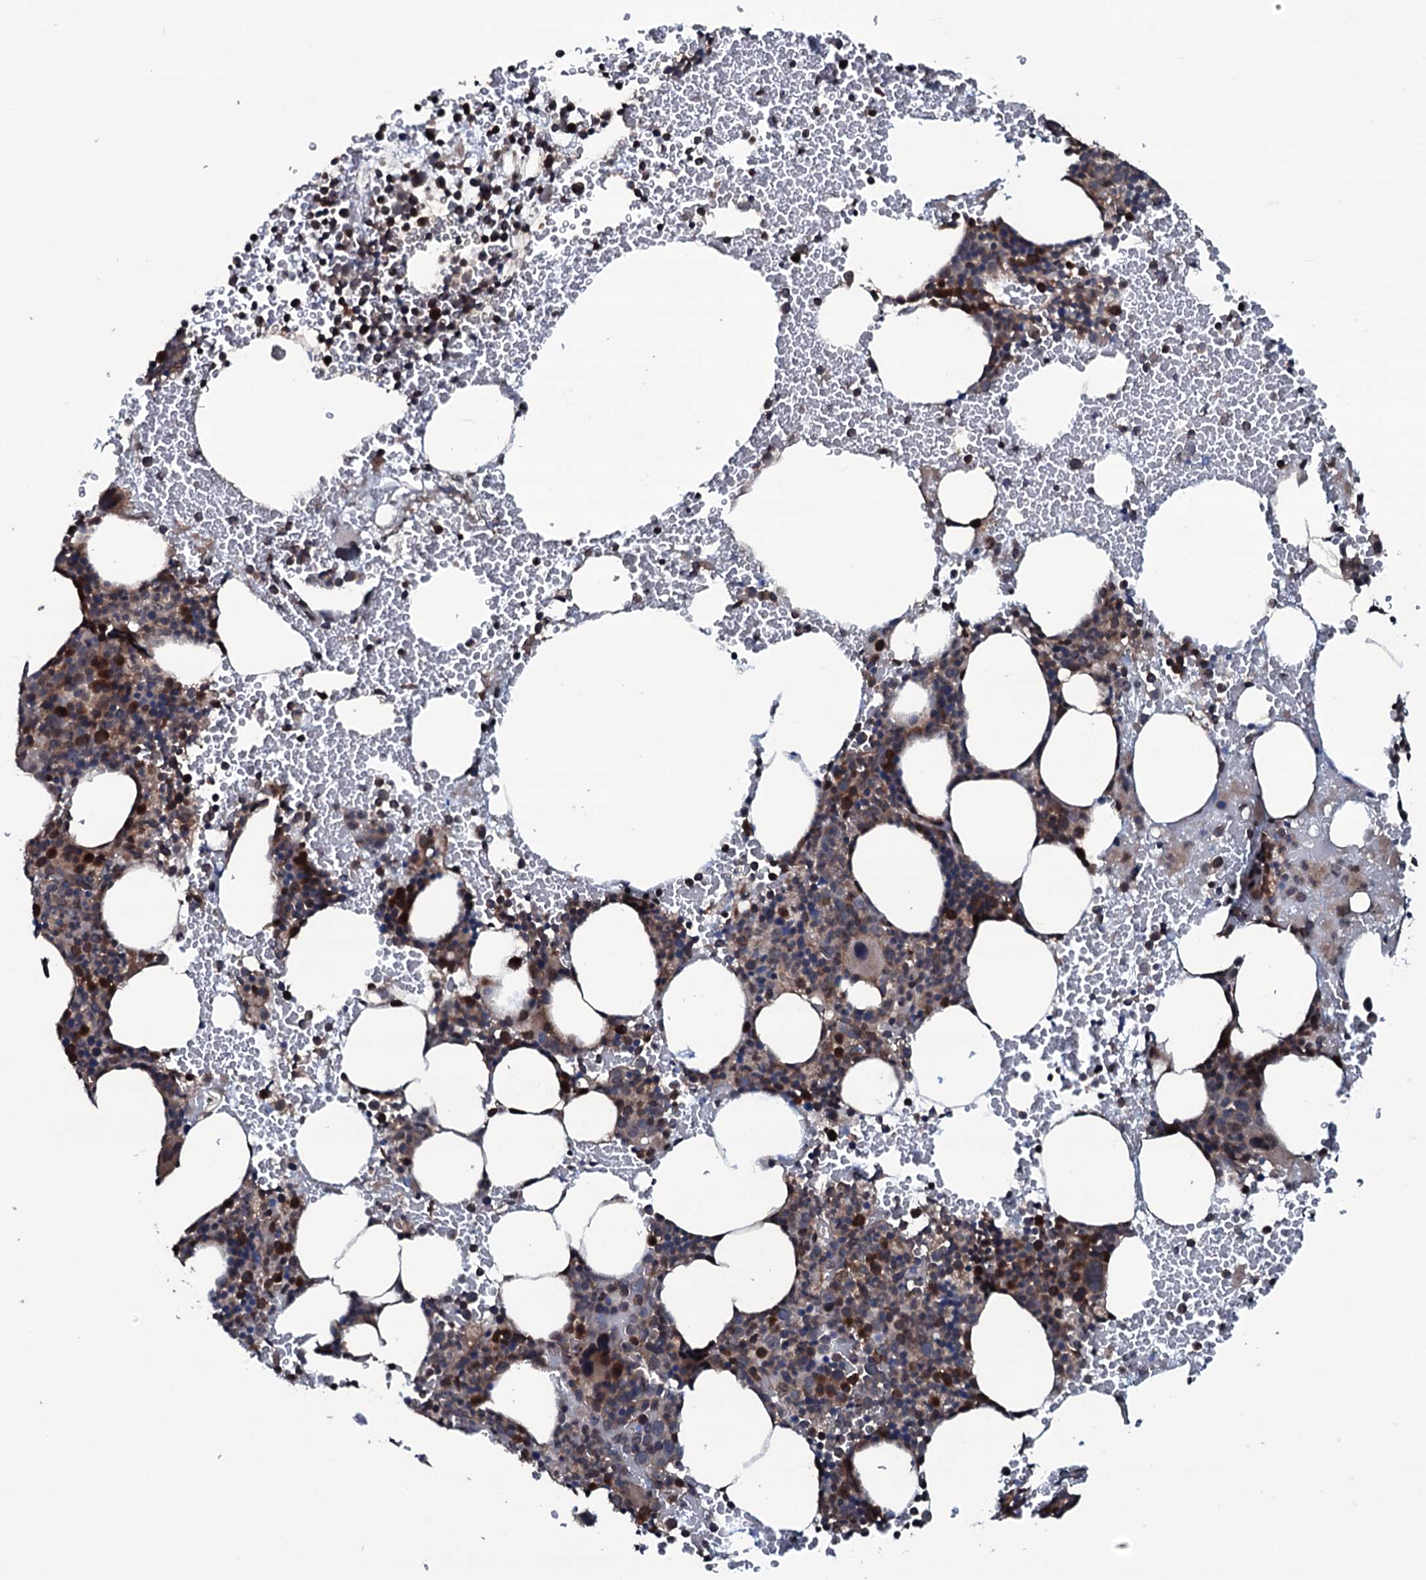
{"staining": {"intensity": "moderate", "quantity": "25%-75%", "location": "cytoplasmic/membranous"}, "tissue": "bone marrow", "cell_type": "Hematopoietic cells", "image_type": "normal", "snomed": [{"axis": "morphology", "description": "Normal tissue, NOS"}, {"axis": "morphology", "description": "Inflammation, NOS"}, {"axis": "topography", "description": "Bone marrow"}], "caption": "Human bone marrow stained for a protein (brown) reveals moderate cytoplasmic/membranous positive positivity in about 25%-75% of hematopoietic cells.", "gene": "OGFOD2", "patient": {"sex": "female", "age": 78}}